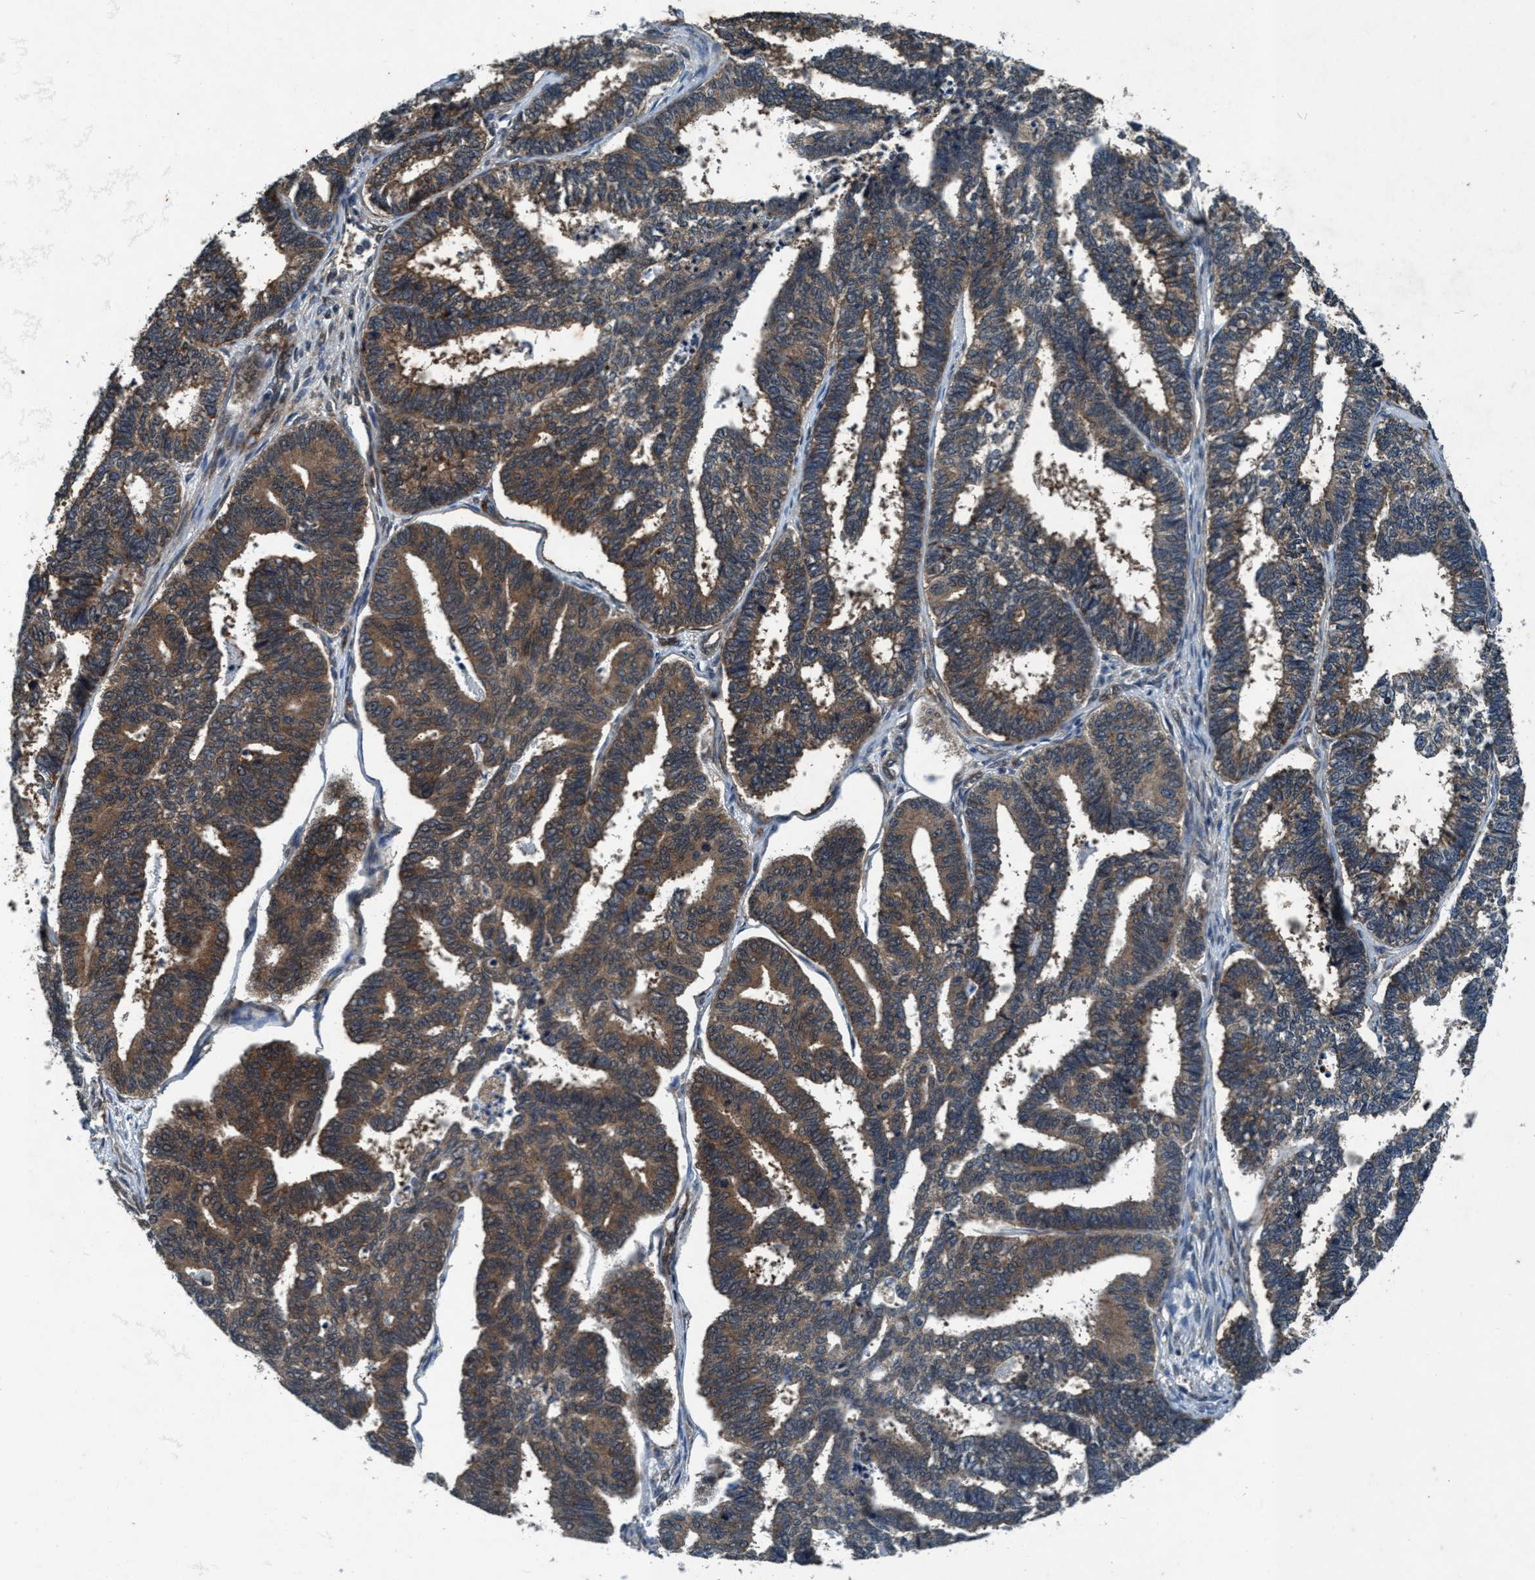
{"staining": {"intensity": "moderate", "quantity": ">75%", "location": "cytoplasmic/membranous"}, "tissue": "endometrial cancer", "cell_type": "Tumor cells", "image_type": "cancer", "snomed": [{"axis": "morphology", "description": "Adenocarcinoma, NOS"}, {"axis": "topography", "description": "Endometrium"}], "caption": "There is medium levels of moderate cytoplasmic/membranous positivity in tumor cells of adenocarcinoma (endometrial), as demonstrated by immunohistochemical staining (brown color).", "gene": "AKT1S1", "patient": {"sex": "female", "age": 70}}